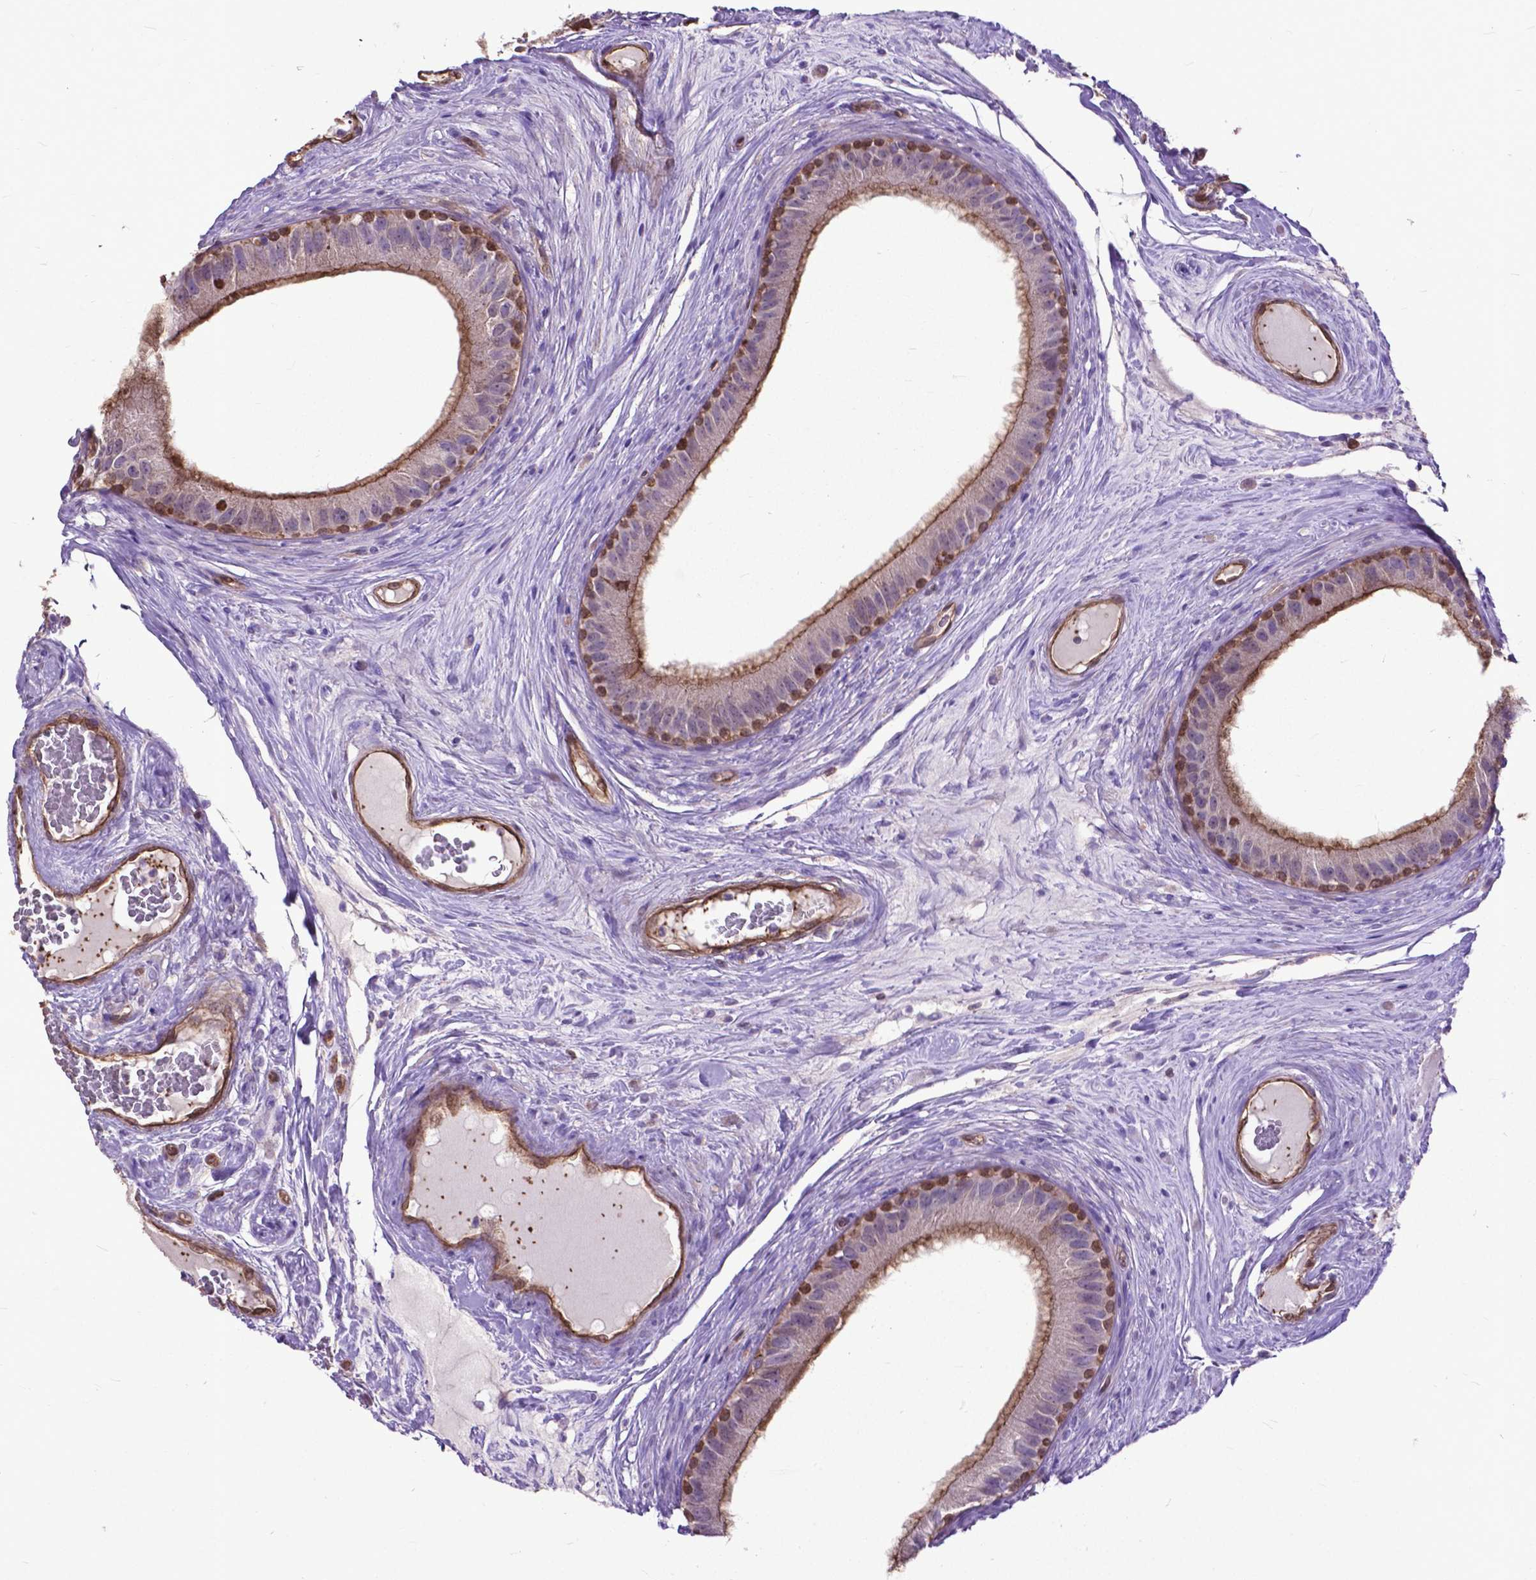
{"staining": {"intensity": "moderate", "quantity": "25%-75%", "location": "cytoplasmic/membranous,nuclear"}, "tissue": "epididymis", "cell_type": "Glandular cells", "image_type": "normal", "snomed": [{"axis": "morphology", "description": "Normal tissue, NOS"}, {"axis": "topography", "description": "Epididymis"}], "caption": "Immunohistochemical staining of normal human epididymis reveals 25%-75% levels of moderate cytoplasmic/membranous,nuclear protein positivity in approximately 25%-75% of glandular cells. (Stains: DAB (3,3'-diaminobenzidine) in brown, nuclei in blue, Microscopy: brightfield microscopy at high magnification).", "gene": "PDLIM1", "patient": {"sex": "male", "age": 59}}